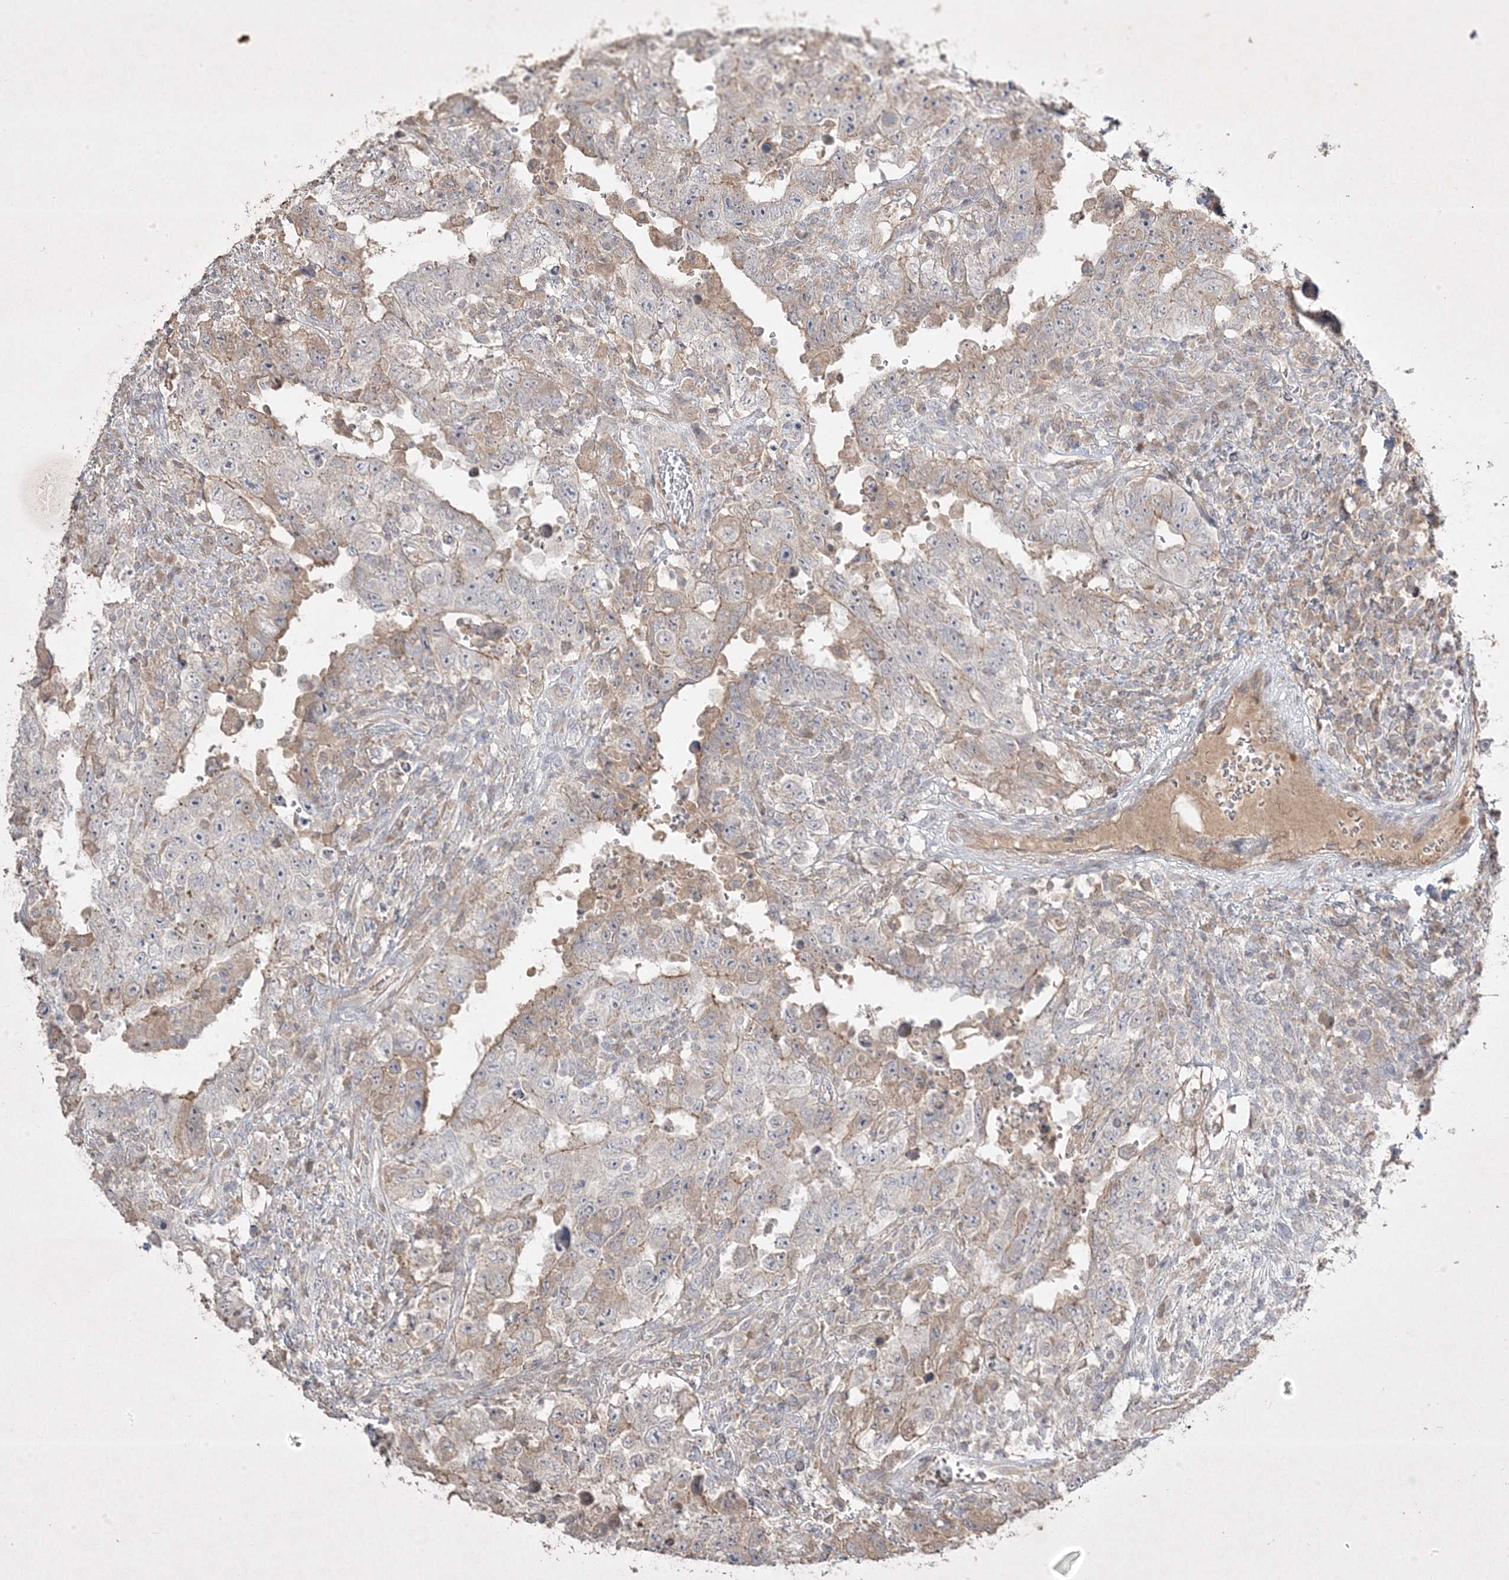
{"staining": {"intensity": "weak", "quantity": "<25%", "location": "cytoplasmic/membranous"}, "tissue": "testis cancer", "cell_type": "Tumor cells", "image_type": "cancer", "snomed": [{"axis": "morphology", "description": "Carcinoma, Embryonal, NOS"}, {"axis": "topography", "description": "Testis"}], "caption": "An immunohistochemistry (IHC) micrograph of testis cancer is shown. There is no staining in tumor cells of testis cancer.", "gene": "RGL4", "patient": {"sex": "male", "age": 26}}